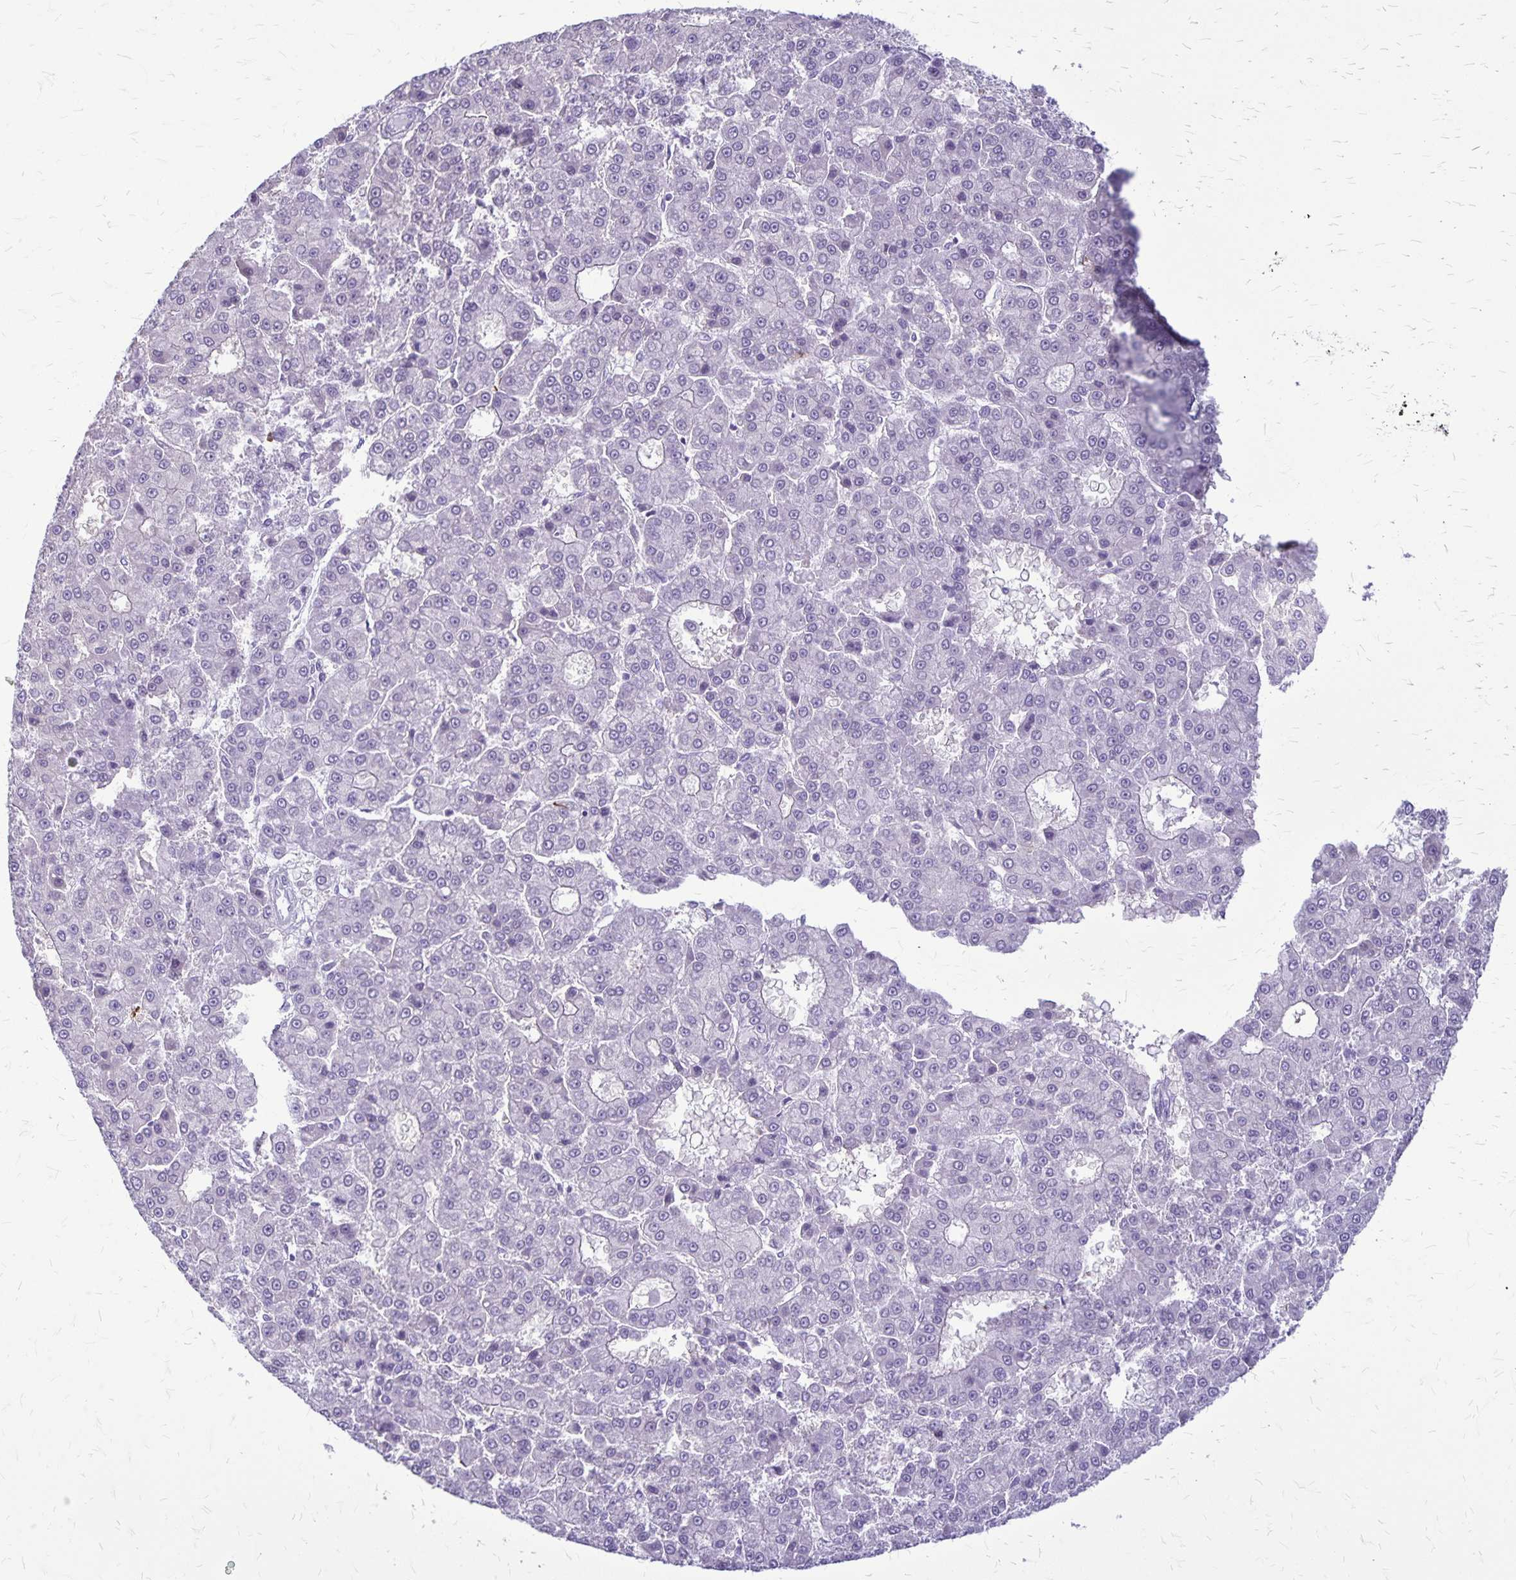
{"staining": {"intensity": "negative", "quantity": "none", "location": "none"}, "tissue": "liver cancer", "cell_type": "Tumor cells", "image_type": "cancer", "snomed": [{"axis": "morphology", "description": "Carcinoma, Hepatocellular, NOS"}, {"axis": "topography", "description": "Liver"}], "caption": "This is a histopathology image of immunohistochemistry (IHC) staining of liver hepatocellular carcinoma, which shows no staining in tumor cells. (IHC, brightfield microscopy, high magnification).", "gene": "RTN1", "patient": {"sex": "male", "age": 70}}